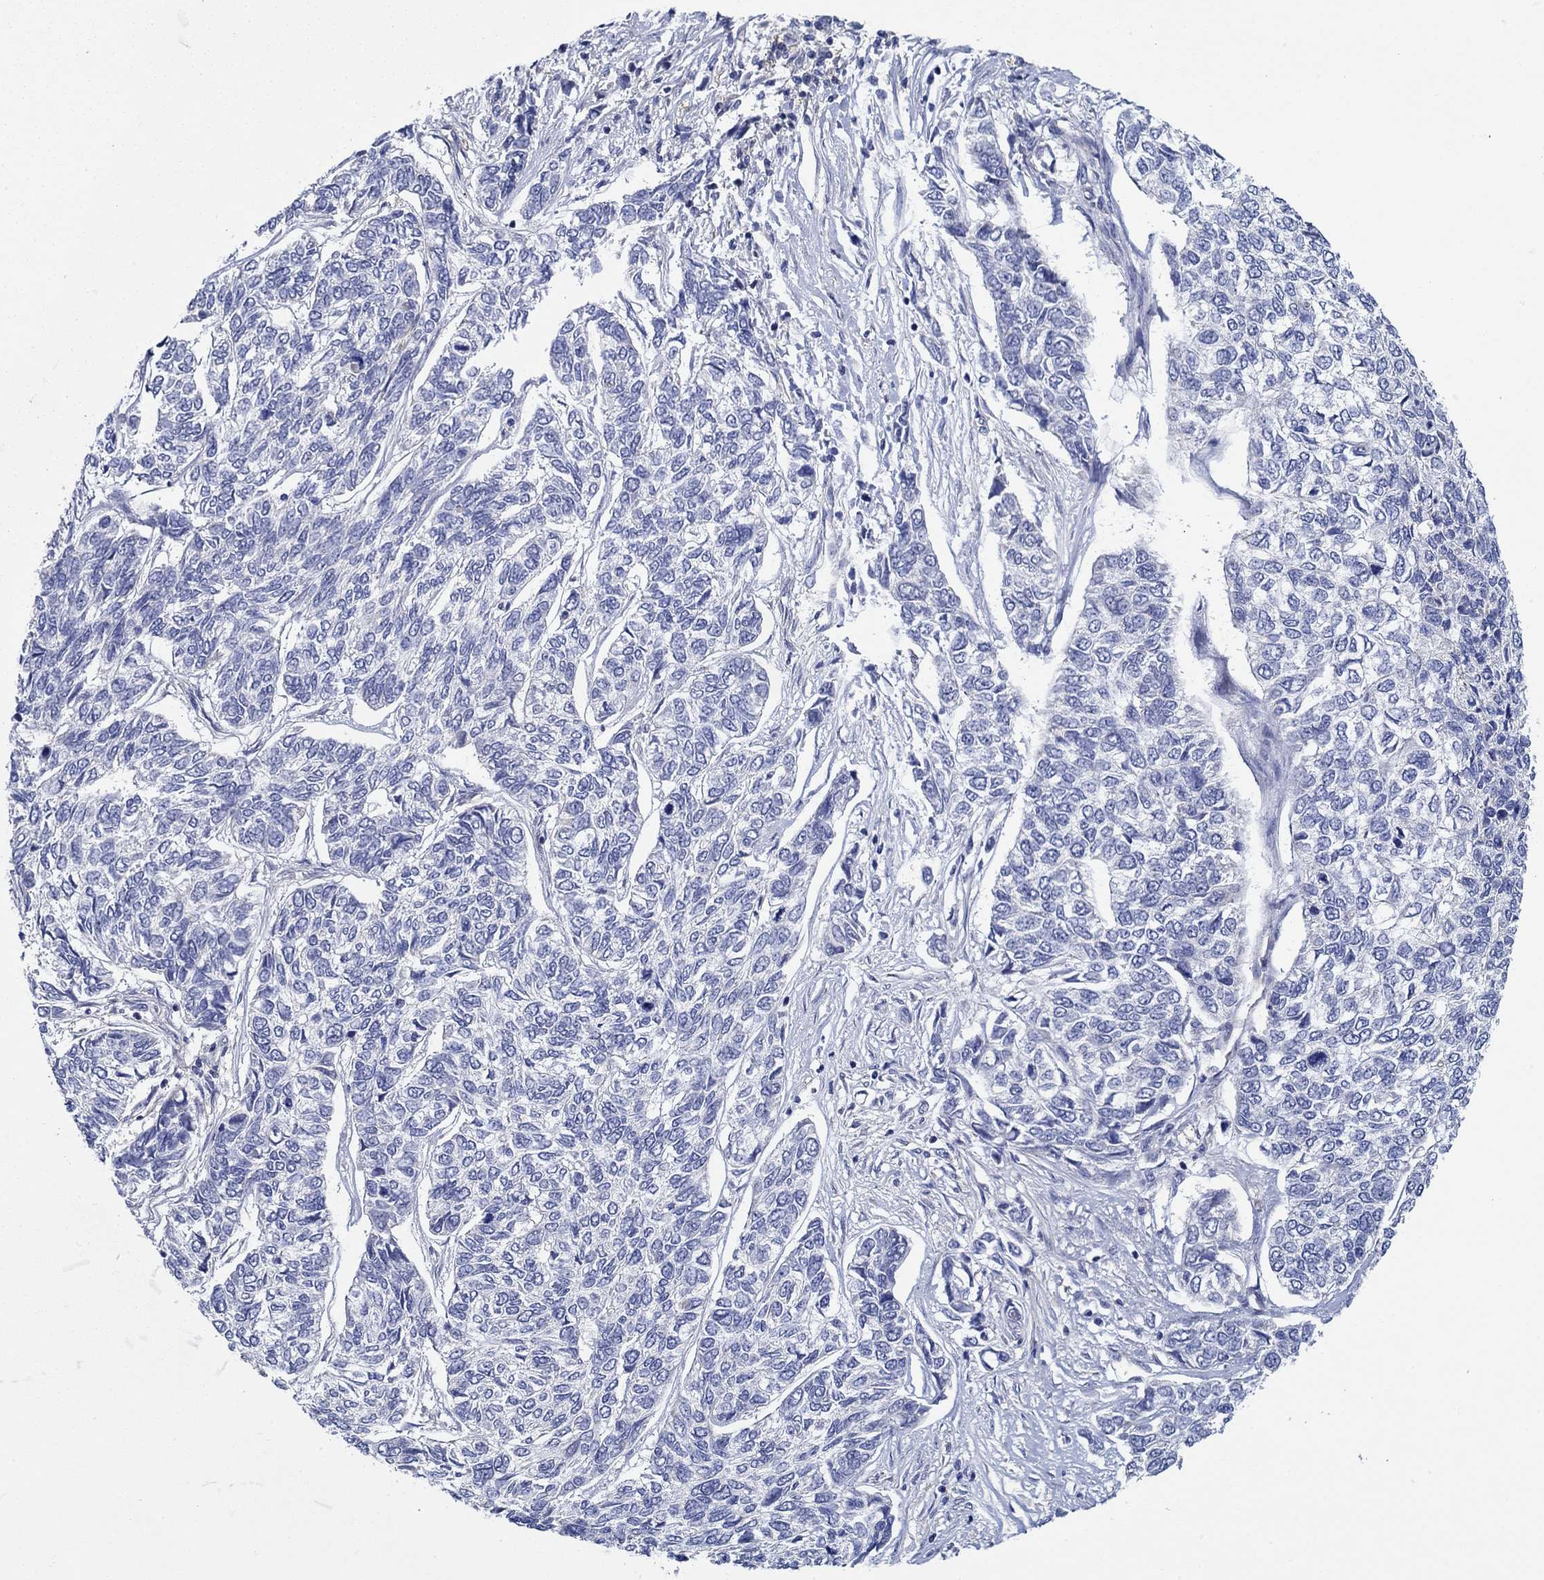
{"staining": {"intensity": "negative", "quantity": "none", "location": "none"}, "tissue": "skin cancer", "cell_type": "Tumor cells", "image_type": "cancer", "snomed": [{"axis": "morphology", "description": "Basal cell carcinoma"}, {"axis": "topography", "description": "Skin"}], "caption": "A micrograph of human skin cancer (basal cell carcinoma) is negative for staining in tumor cells.", "gene": "CFAP61", "patient": {"sex": "female", "age": 65}}